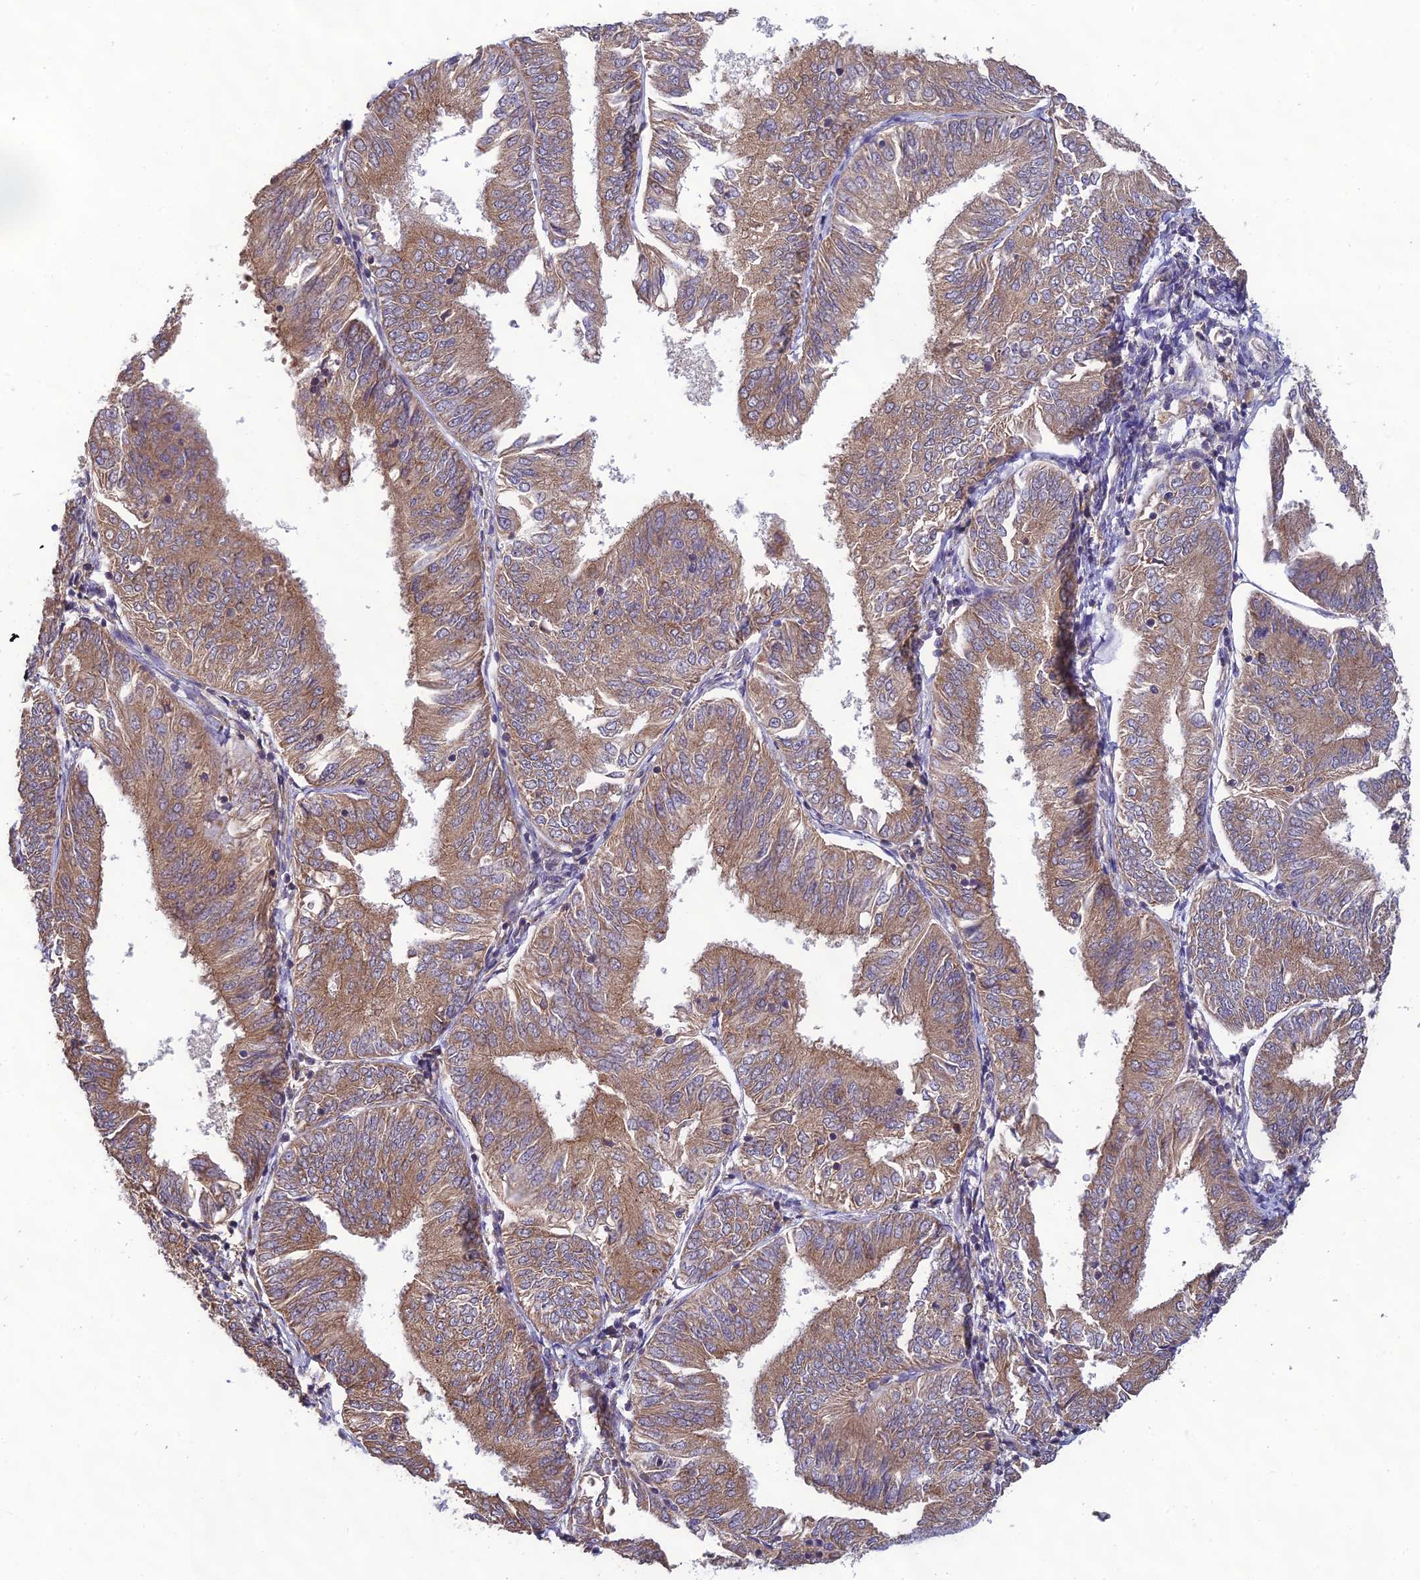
{"staining": {"intensity": "moderate", "quantity": ">75%", "location": "cytoplasmic/membranous"}, "tissue": "endometrial cancer", "cell_type": "Tumor cells", "image_type": "cancer", "snomed": [{"axis": "morphology", "description": "Adenocarcinoma, NOS"}, {"axis": "topography", "description": "Endometrium"}], "caption": "Human adenocarcinoma (endometrial) stained with a protein marker demonstrates moderate staining in tumor cells.", "gene": "MRNIP", "patient": {"sex": "female", "age": 58}}